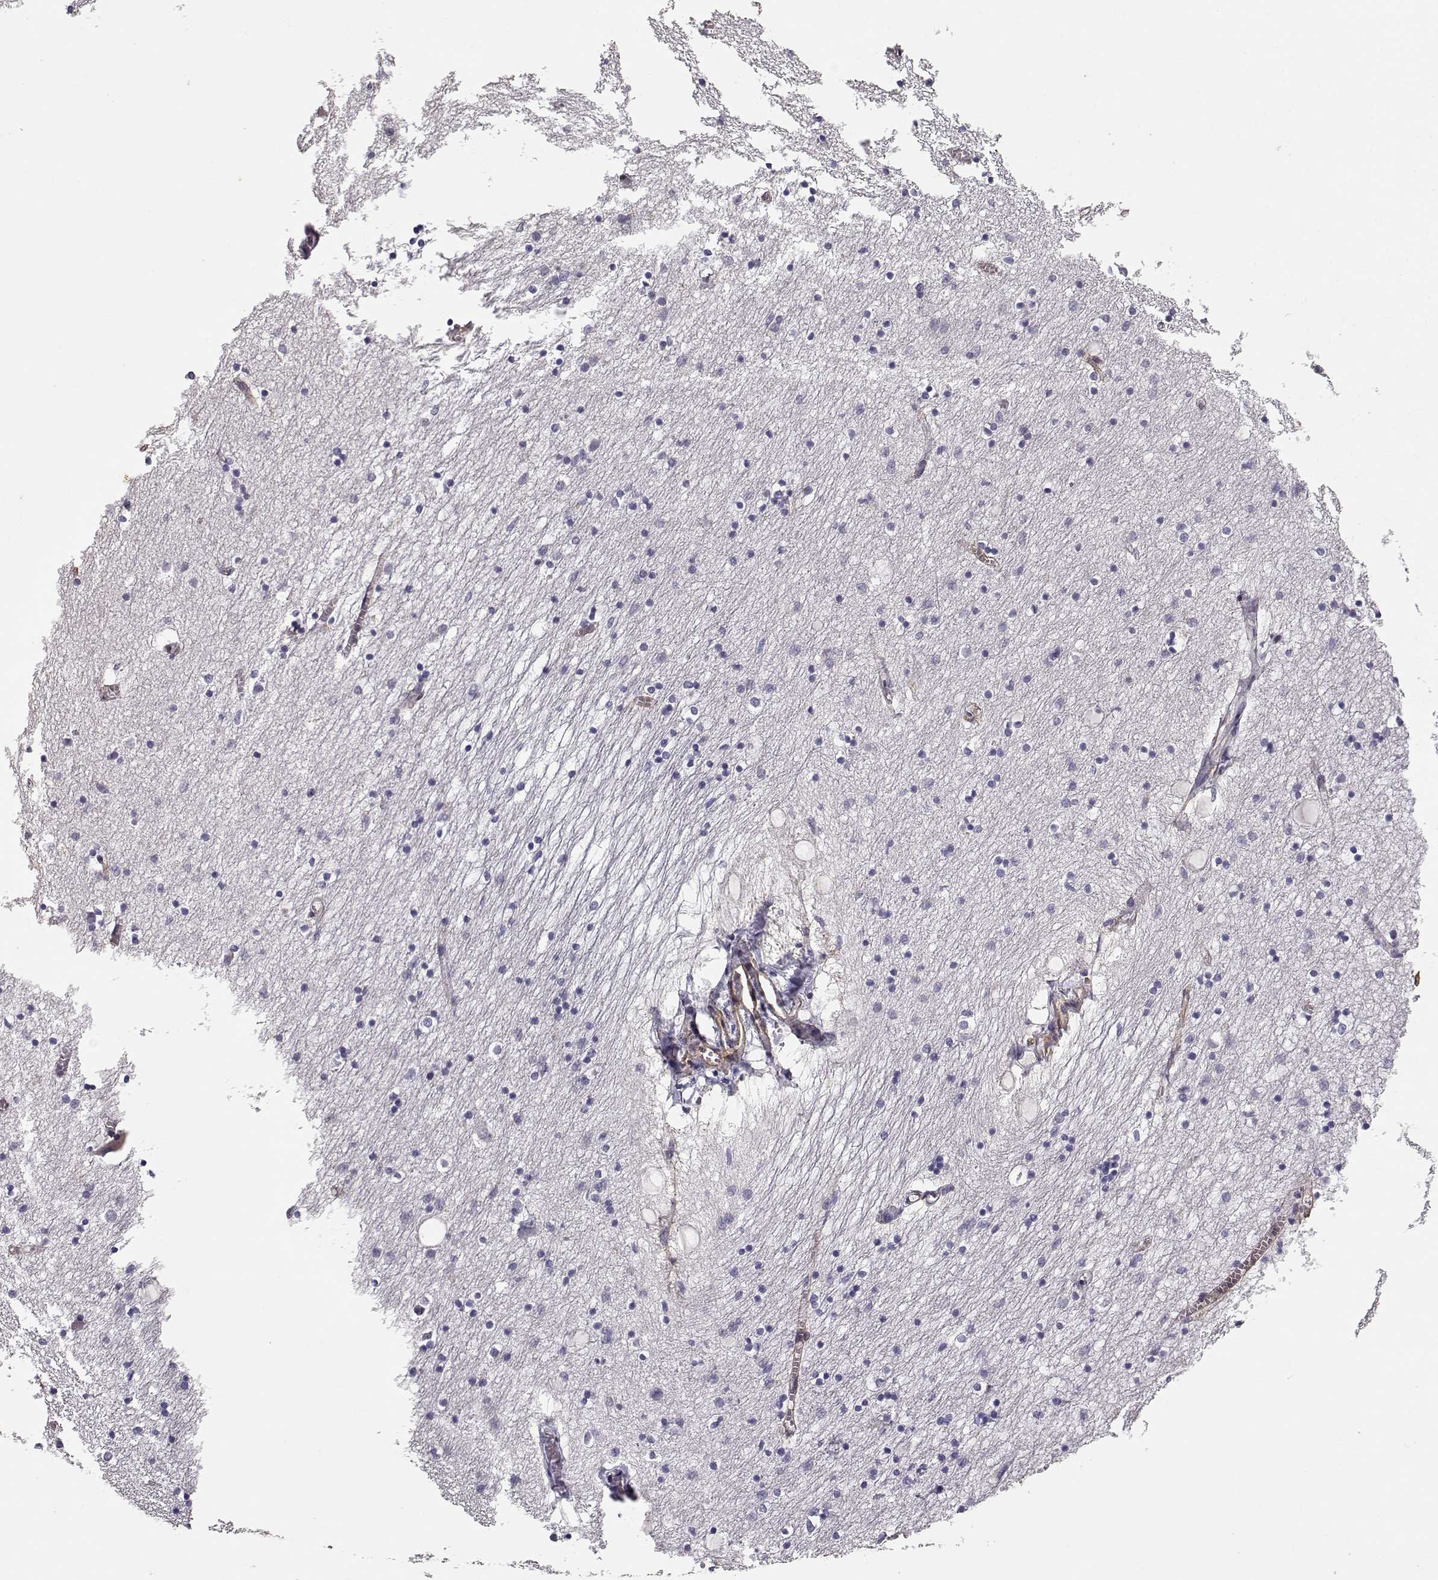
{"staining": {"intensity": "negative", "quantity": "none", "location": "none"}, "tissue": "hippocampus", "cell_type": "Glial cells", "image_type": "normal", "snomed": [{"axis": "morphology", "description": "Normal tissue, NOS"}, {"axis": "topography", "description": "Lateral ventricle wall"}, {"axis": "topography", "description": "Hippocampus"}], "caption": "A high-resolution micrograph shows immunohistochemistry staining of unremarkable hippocampus, which exhibits no significant staining in glial cells.", "gene": "LAMA5", "patient": {"sex": "female", "age": 63}}